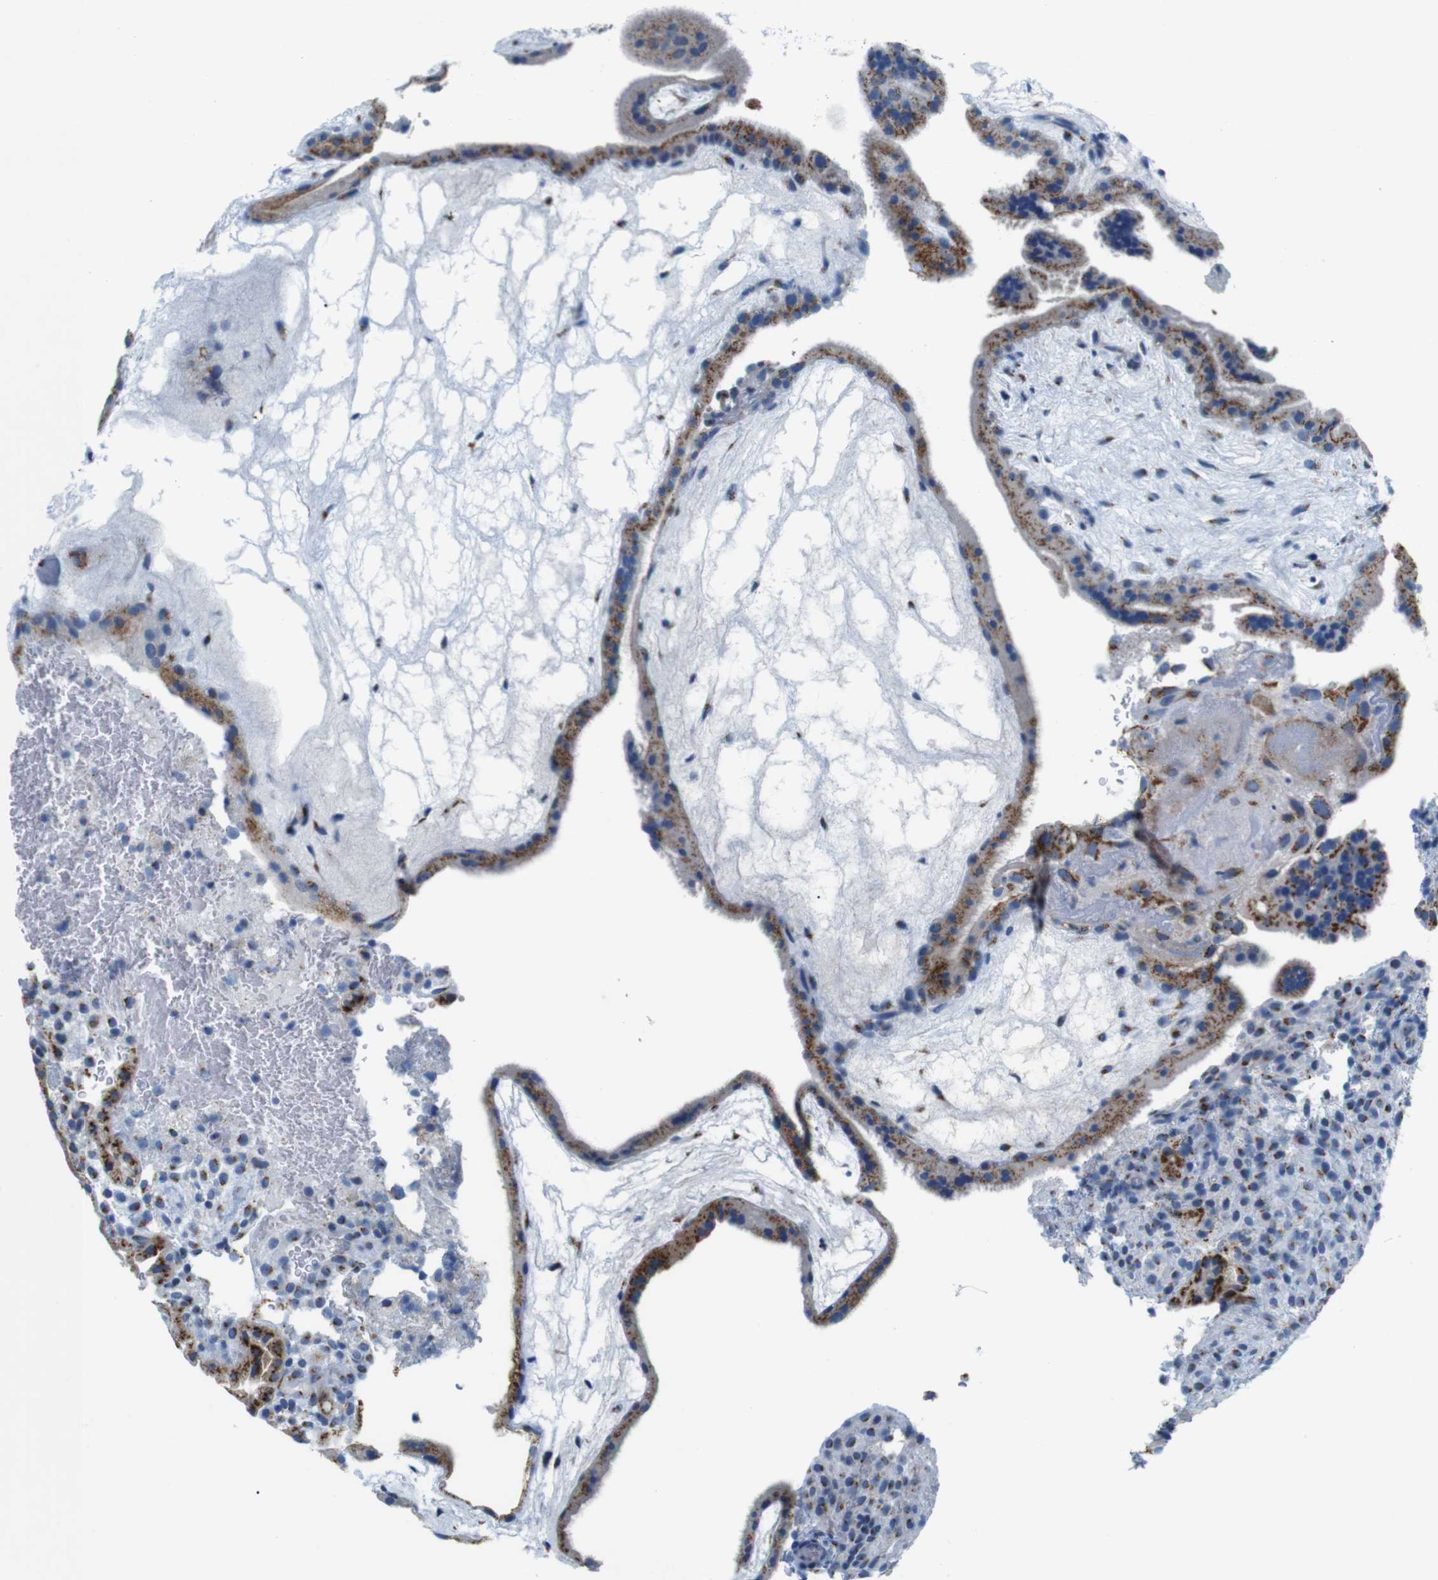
{"staining": {"intensity": "moderate", "quantity": ">75%", "location": "cytoplasmic/membranous"}, "tissue": "placenta", "cell_type": "Decidual cells", "image_type": "normal", "snomed": [{"axis": "morphology", "description": "Normal tissue, NOS"}, {"axis": "topography", "description": "Placenta"}], "caption": "A brown stain highlights moderate cytoplasmic/membranous expression of a protein in decidual cells of benign placenta. (IHC, brightfield microscopy, high magnification).", "gene": "GOLGA2", "patient": {"sex": "female", "age": 19}}